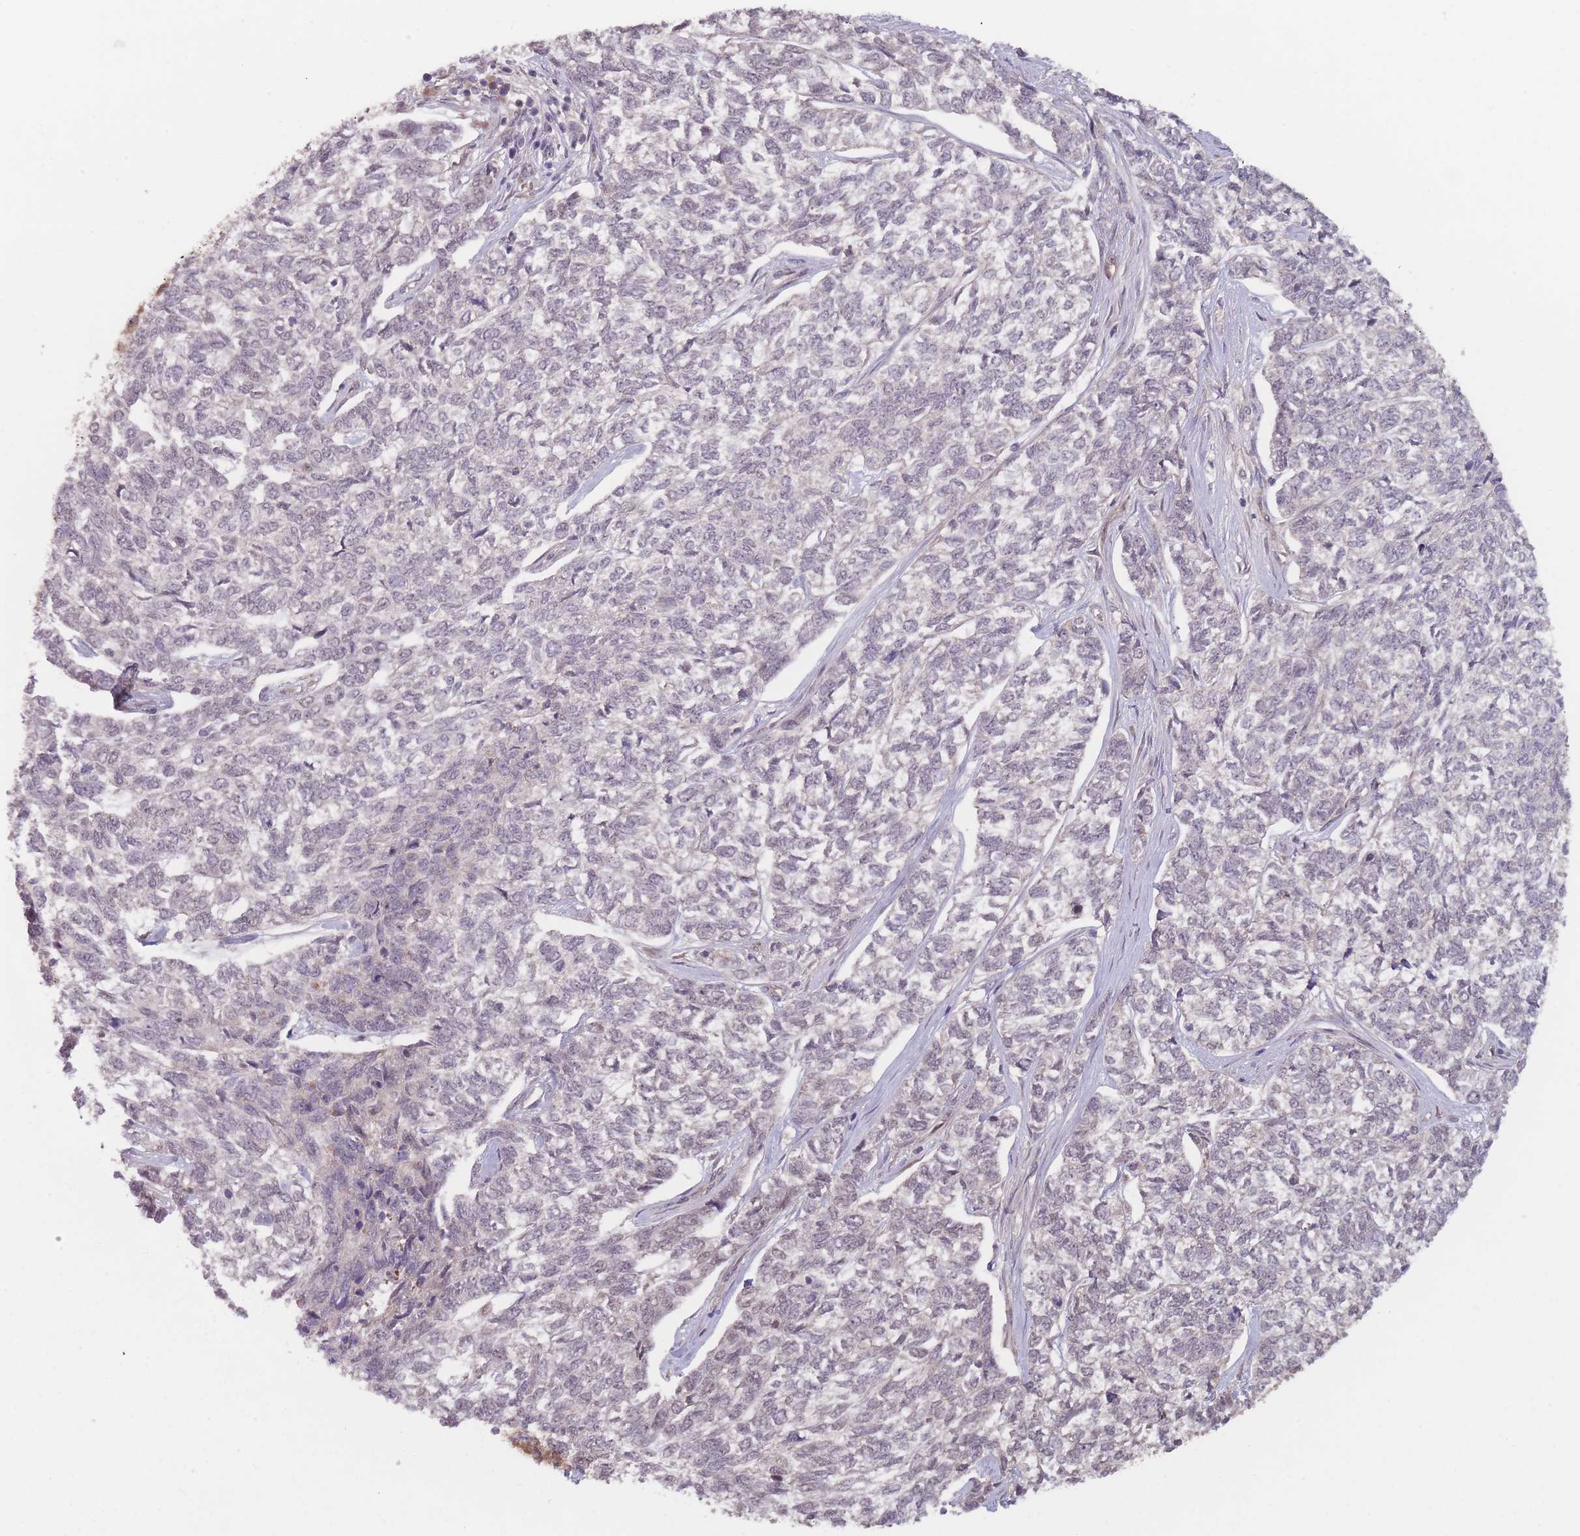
{"staining": {"intensity": "weak", "quantity": "<25%", "location": "cytoplasmic/membranous"}, "tissue": "skin cancer", "cell_type": "Tumor cells", "image_type": "cancer", "snomed": [{"axis": "morphology", "description": "Basal cell carcinoma"}, {"axis": "topography", "description": "Skin"}], "caption": "DAB immunohistochemical staining of human skin cancer shows no significant positivity in tumor cells.", "gene": "RPS18", "patient": {"sex": "female", "age": 65}}